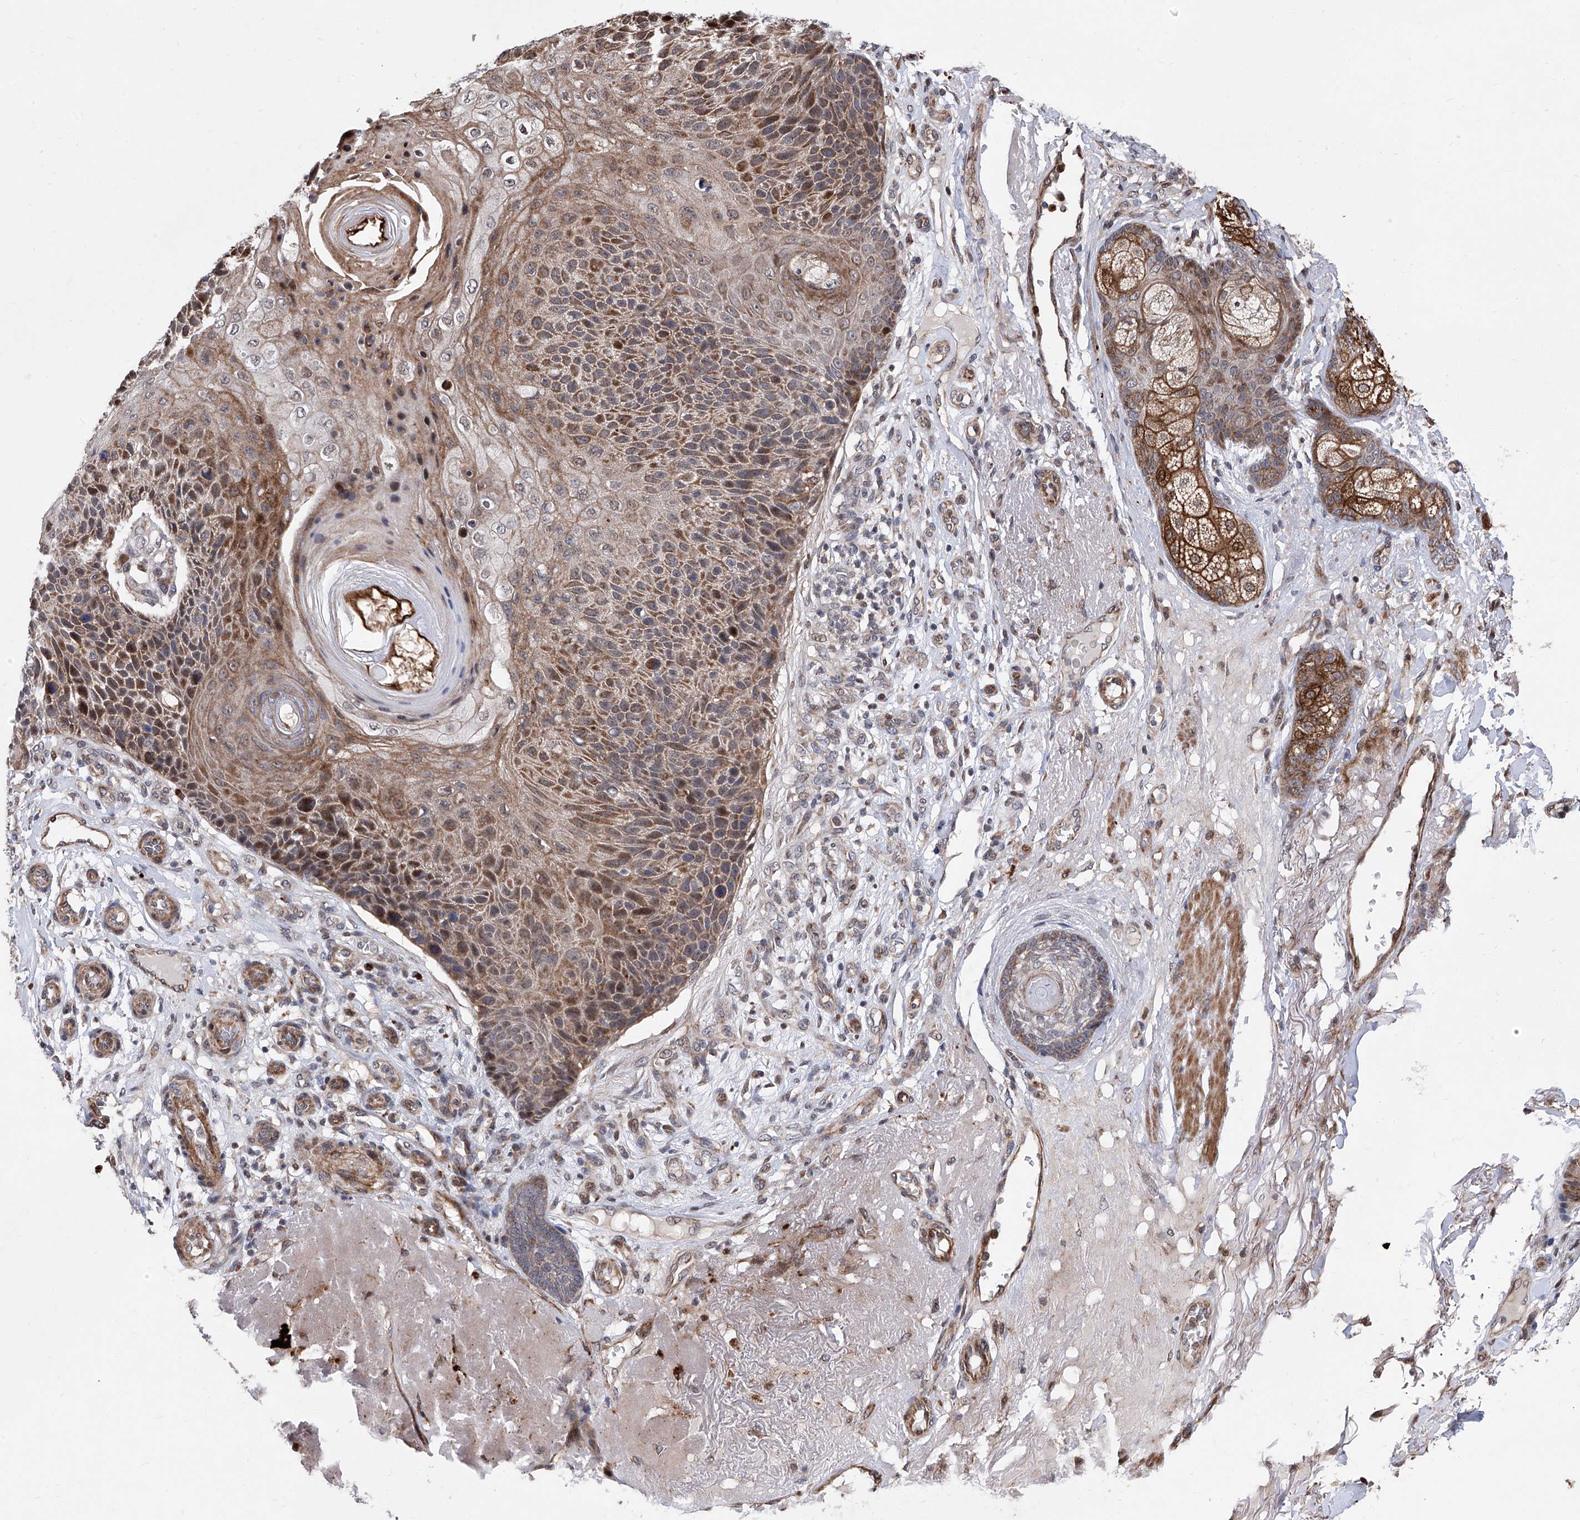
{"staining": {"intensity": "moderate", "quantity": ">75%", "location": "cytoplasmic/membranous"}, "tissue": "skin cancer", "cell_type": "Tumor cells", "image_type": "cancer", "snomed": [{"axis": "morphology", "description": "Squamous cell carcinoma, NOS"}, {"axis": "topography", "description": "Skin"}], "caption": "Immunohistochemical staining of squamous cell carcinoma (skin) reveals medium levels of moderate cytoplasmic/membranous staining in approximately >75% of tumor cells.", "gene": "FARP2", "patient": {"sex": "female", "age": 88}}